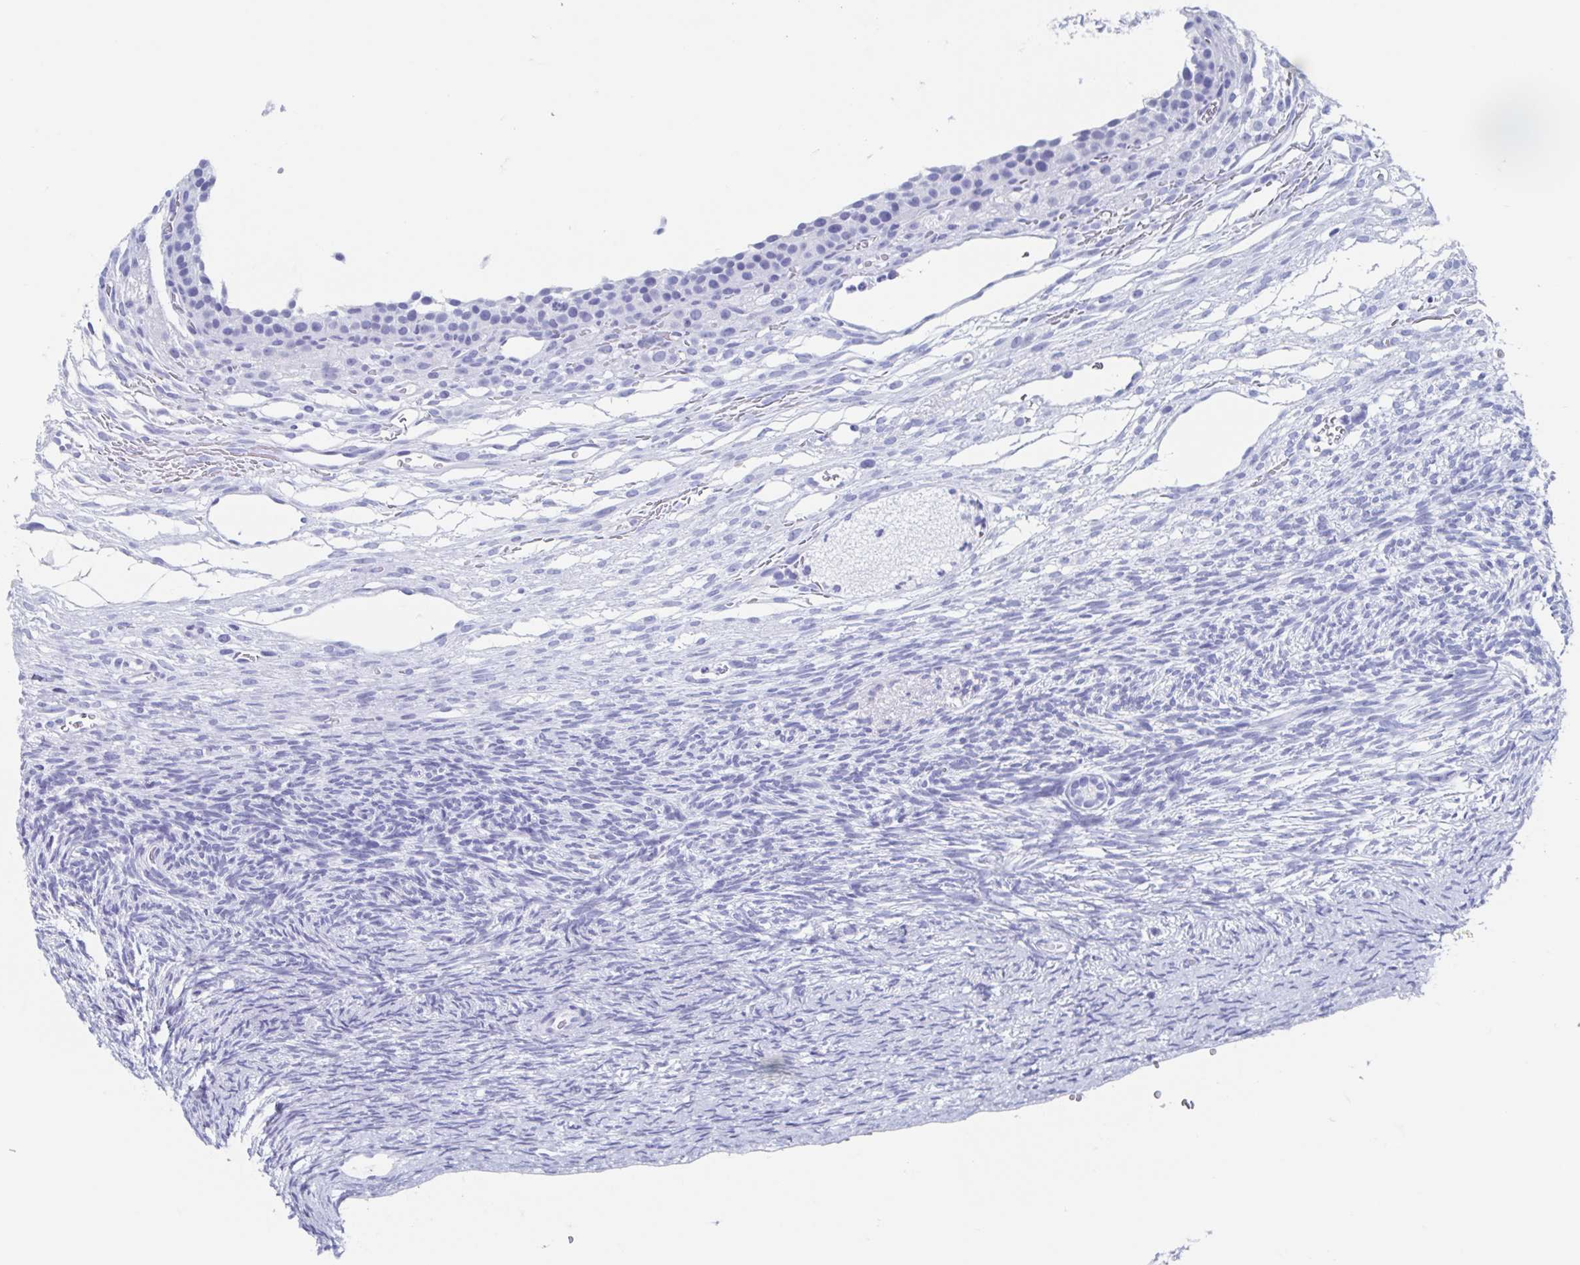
{"staining": {"intensity": "negative", "quantity": "none", "location": "none"}, "tissue": "ovary", "cell_type": "Follicle cells", "image_type": "normal", "snomed": [{"axis": "morphology", "description": "Normal tissue, NOS"}, {"axis": "topography", "description": "Ovary"}], "caption": "Ovary was stained to show a protein in brown. There is no significant positivity in follicle cells. The staining is performed using DAB brown chromogen with nuclei counter-stained in using hematoxylin.", "gene": "C10orf53", "patient": {"sex": "female", "age": 34}}